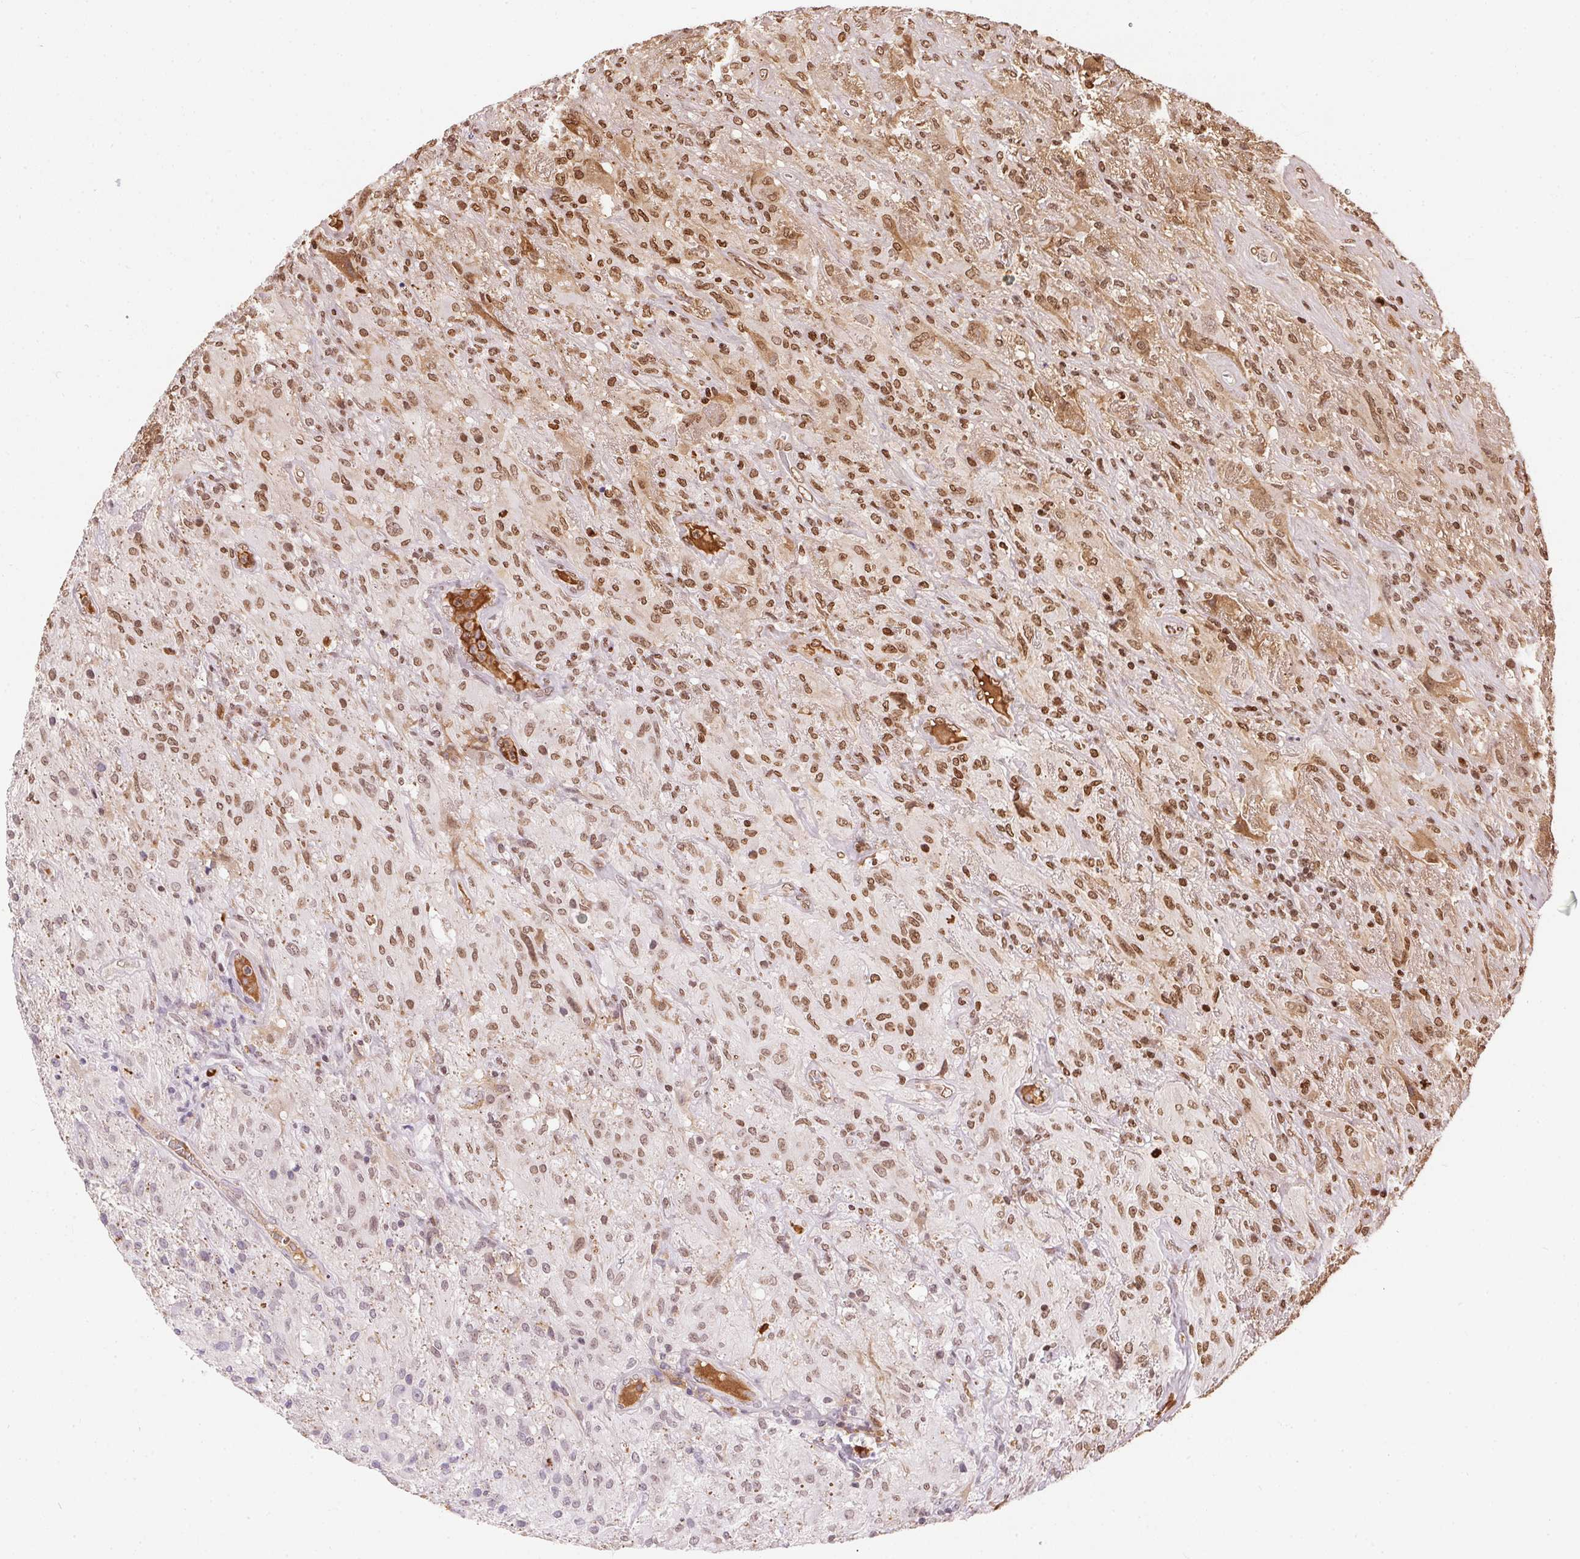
{"staining": {"intensity": "moderate", "quantity": ">75%", "location": "nuclear"}, "tissue": "glioma", "cell_type": "Tumor cells", "image_type": "cancer", "snomed": [{"axis": "morphology", "description": "Glioma, malignant, High grade"}, {"axis": "topography", "description": "Brain"}], "caption": "IHC (DAB) staining of malignant high-grade glioma reveals moderate nuclear protein staining in about >75% of tumor cells.", "gene": "ORM1", "patient": {"sex": "male", "age": 46}}